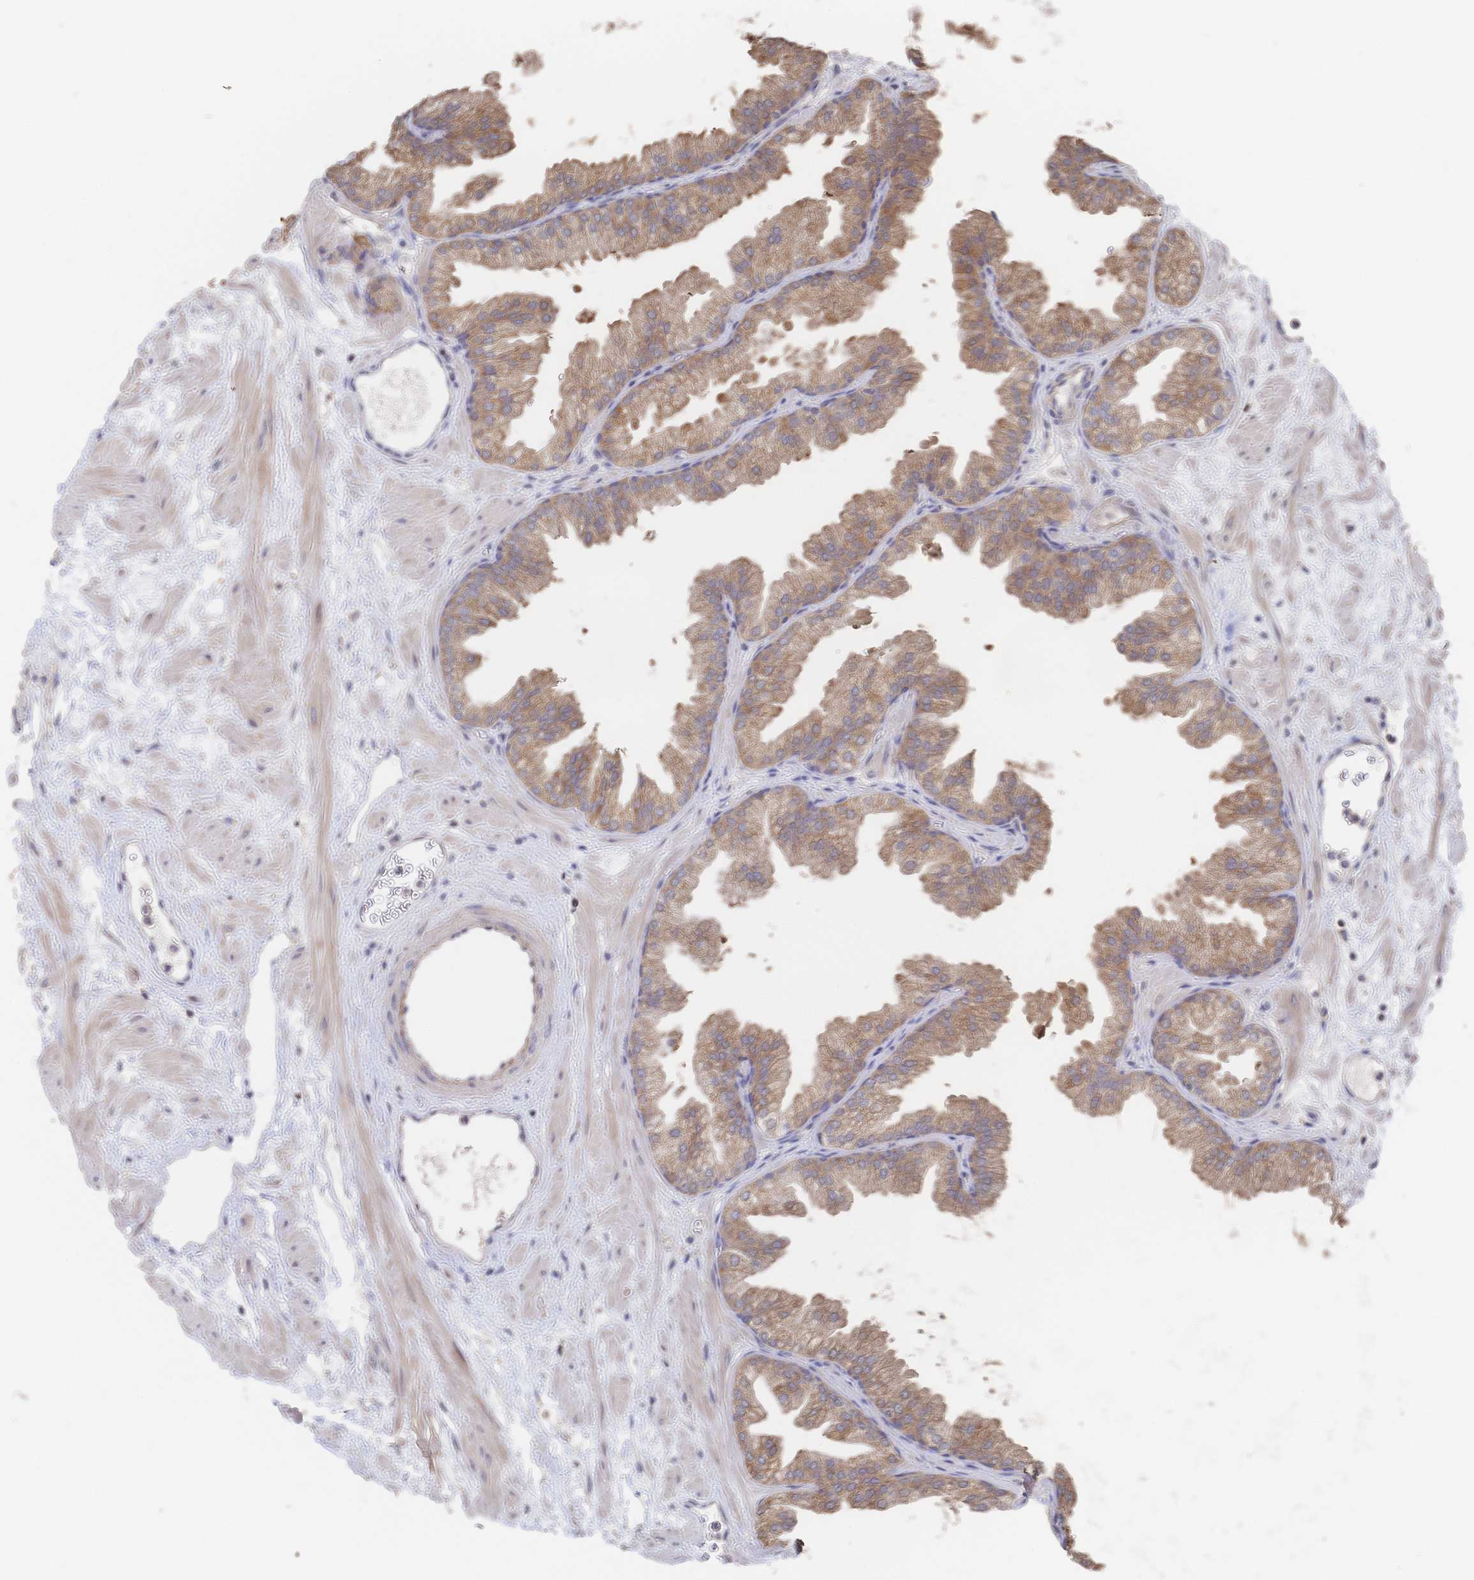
{"staining": {"intensity": "moderate", "quantity": ">75%", "location": "cytoplasmic/membranous"}, "tissue": "prostate", "cell_type": "Glandular cells", "image_type": "normal", "snomed": [{"axis": "morphology", "description": "Normal tissue, NOS"}, {"axis": "topography", "description": "Prostate"}], "caption": "A micrograph showing moderate cytoplasmic/membranous staining in approximately >75% of glandular cells in benign prostate, as visualized by brown immunohistochemical staining.", "gene": "DNAJA4", "patient": {"sex": "male", "age": 37}}